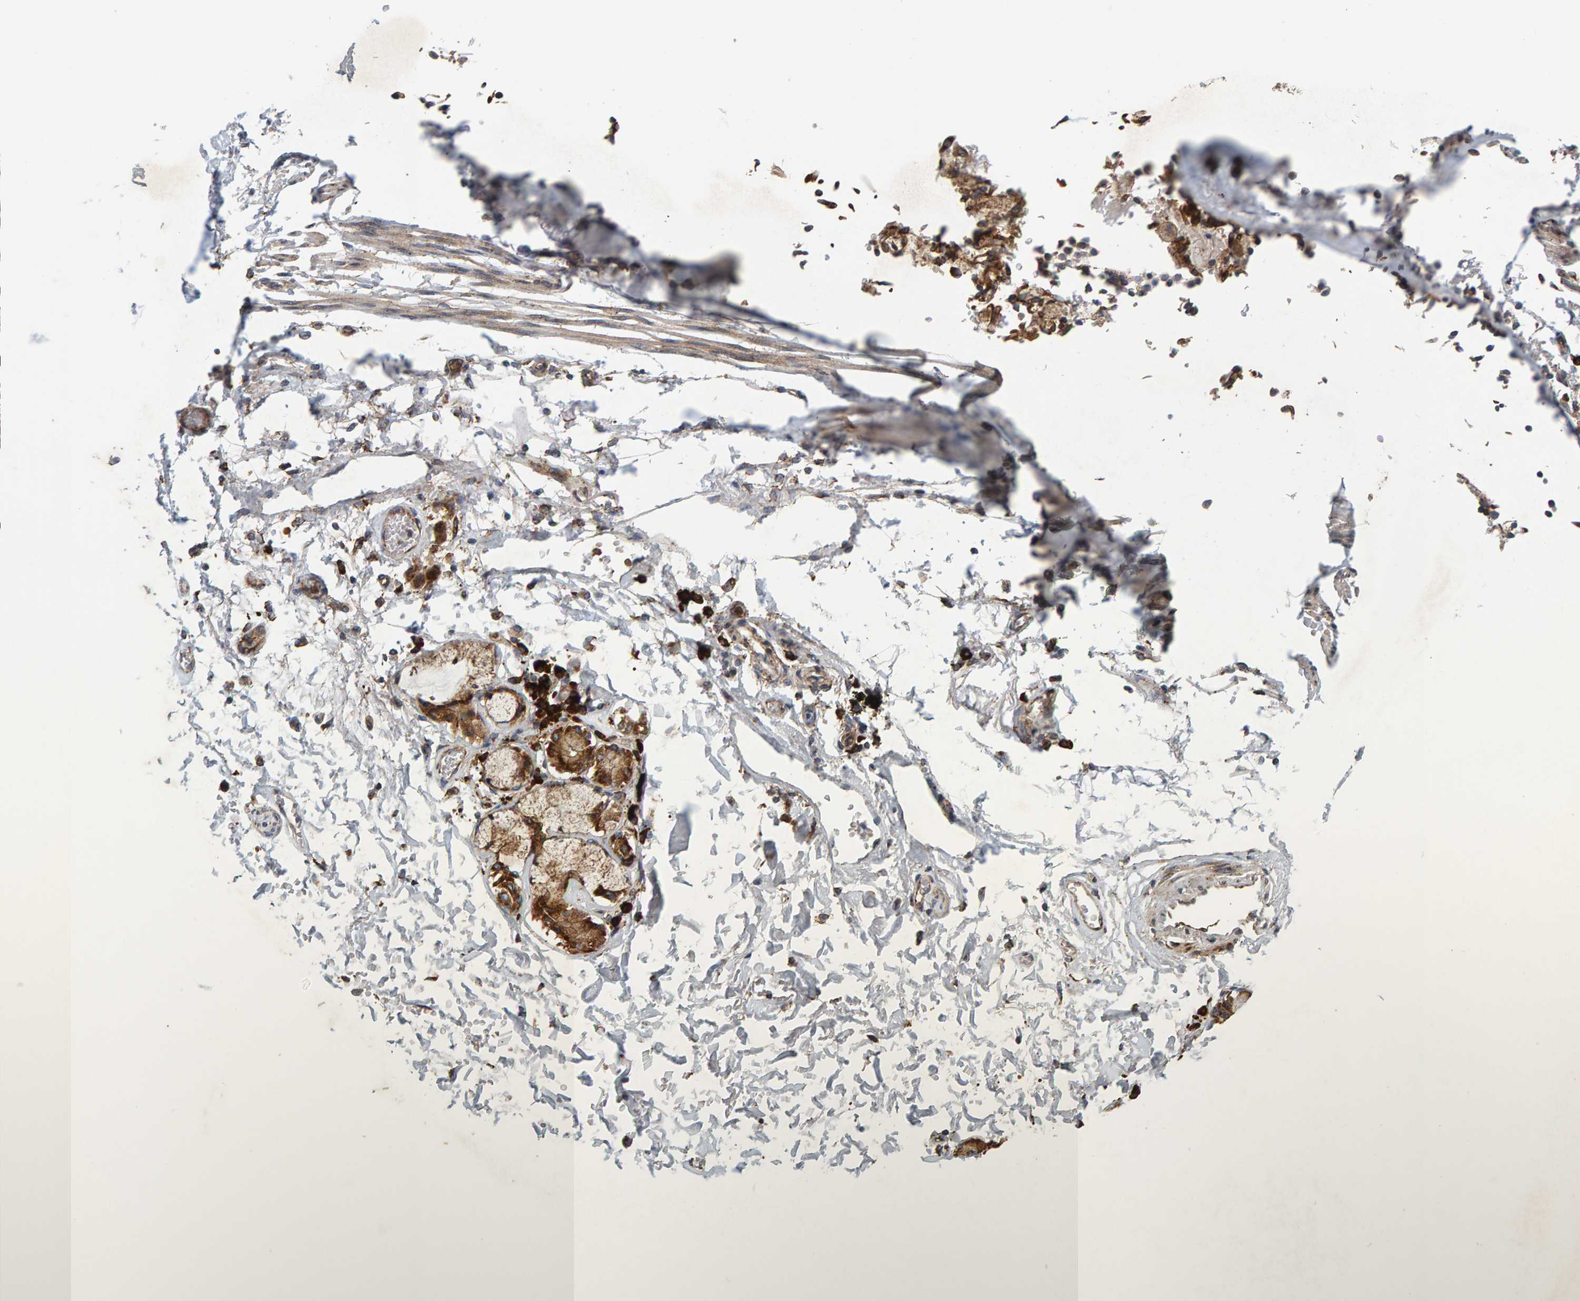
{"staining": {"intensity": "moderate", "quantity": ">75%", "location": "cytoplasmic/membranous"}, "tissue": "soft tissue", "cell_type": "Fibroblasts", "image_type": "normal", "snomed": [{"axis": "morphology", "description": "Normal tissue, NOS"}, {"axis": "topography", "description": "Cartilage tissue"}, {"axis": "topography", "description": "Lung"}], "caption": "Protein staining of normal soft tissue shows moderate cytoplasmic/membranous positivity in approximately >75% of fibroblasts. Nuclei are stained in blue.", "gene": "BAIAP2", "patient": {"sex": "female", "age": 77}}